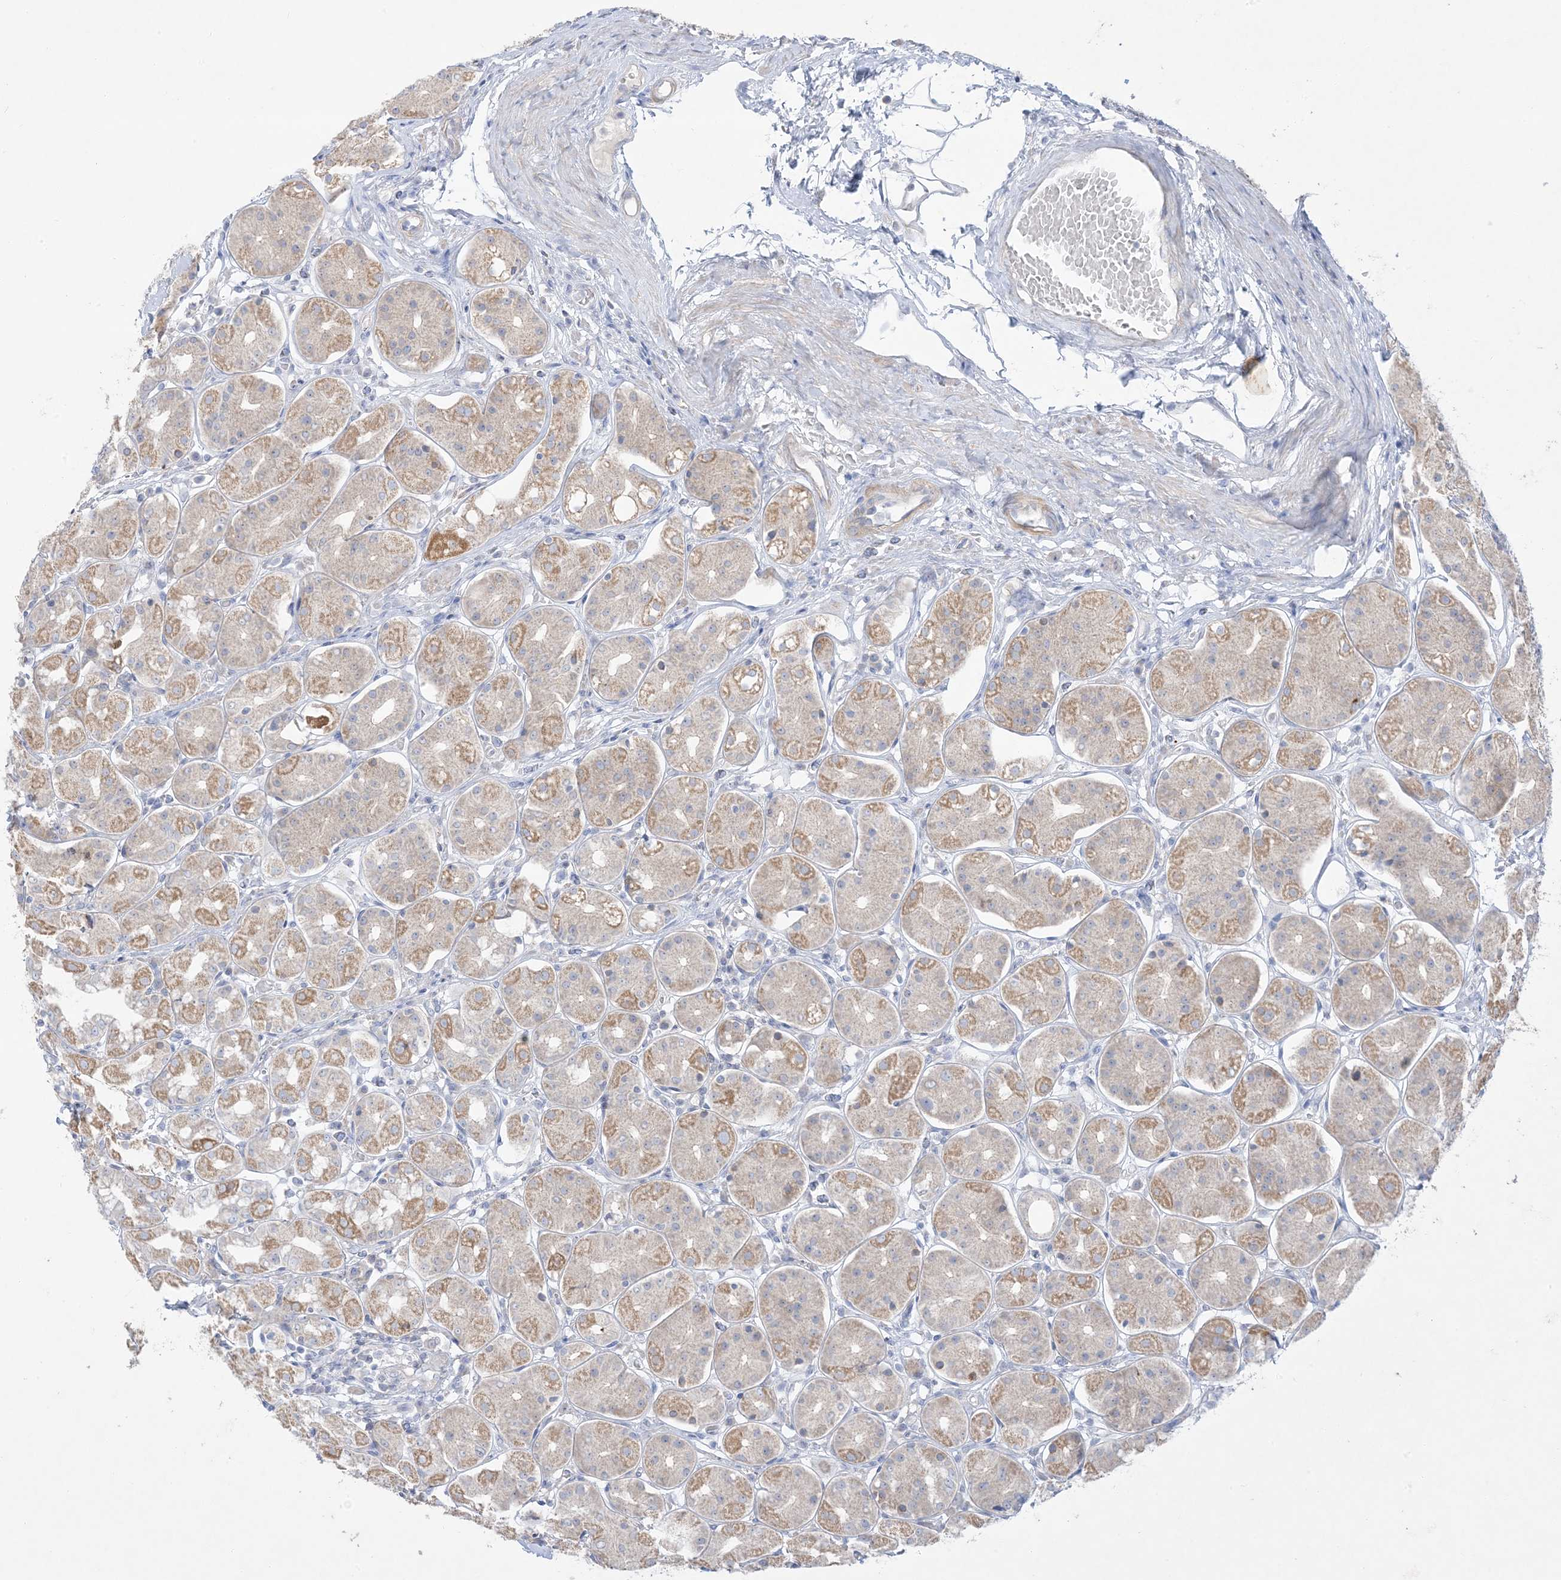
{"staining": {"intensity": "moderate", "quantity": "<25%", "location": "cytoplasmic/membranous"}, "tissue": "stomach", "cell_type": "Glandular cells", "image_type": "normal", "snomed": [{"axis": "morphology", "description": "Normal tissue, NOS"}, {"axis": "topography", "description": "Stomach"}, {"axis": "topography", "description": "Stomach, lower"}], "caption": "Stomach stained with DAB (3,3'-diaminobenzidine) IHC reveals low levels of moderate cytoplasmic/membranous positivity in approximately <25% of glandular cells. (Stains: DAB (3,3'-diaminobenzidine) in brown, nuclei in blue, Microscopy: brightfield microscopy at high magnification).", "gene": "FAM184A", "patient": {"sex": "female", "age": 56}}